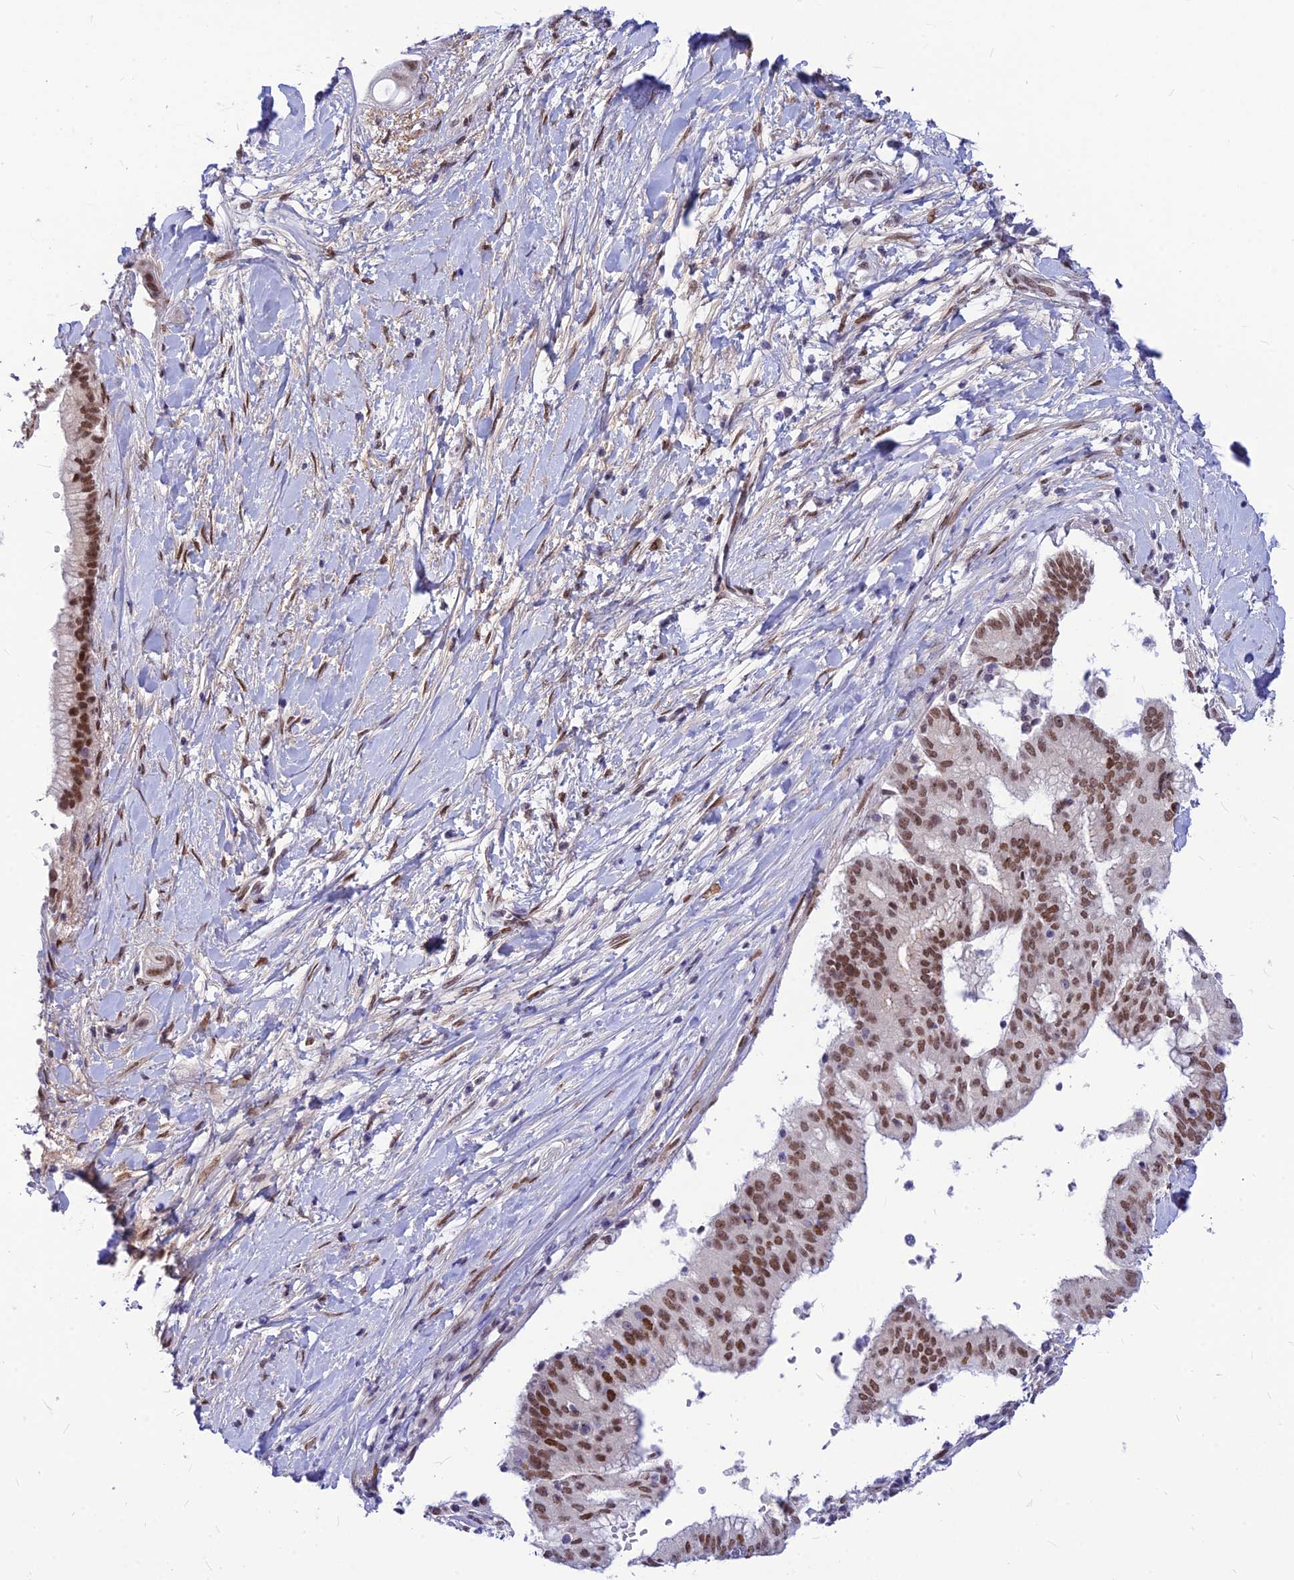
{"staining": {"intensity": "moderate", "quantity": ">75%", "location": "nuclear"}, "tissue": "pancreatic cancer", "cell_type": "Tumor cells", "image_type": "cancer", "snomed": [{"axis": "morphology", "description": "Adenocarcinoma, NOS"}, {"axis": "topography", "description": "Pancreas"}], "caption": "Human pancreatic adenocarcinoma stained for a protein (brown) demonstrates moderate nuclear positive positivity in about >75% of tumor cells.", "gene": "KCTD13", "patient": {"sex": "male", "age": 68}}